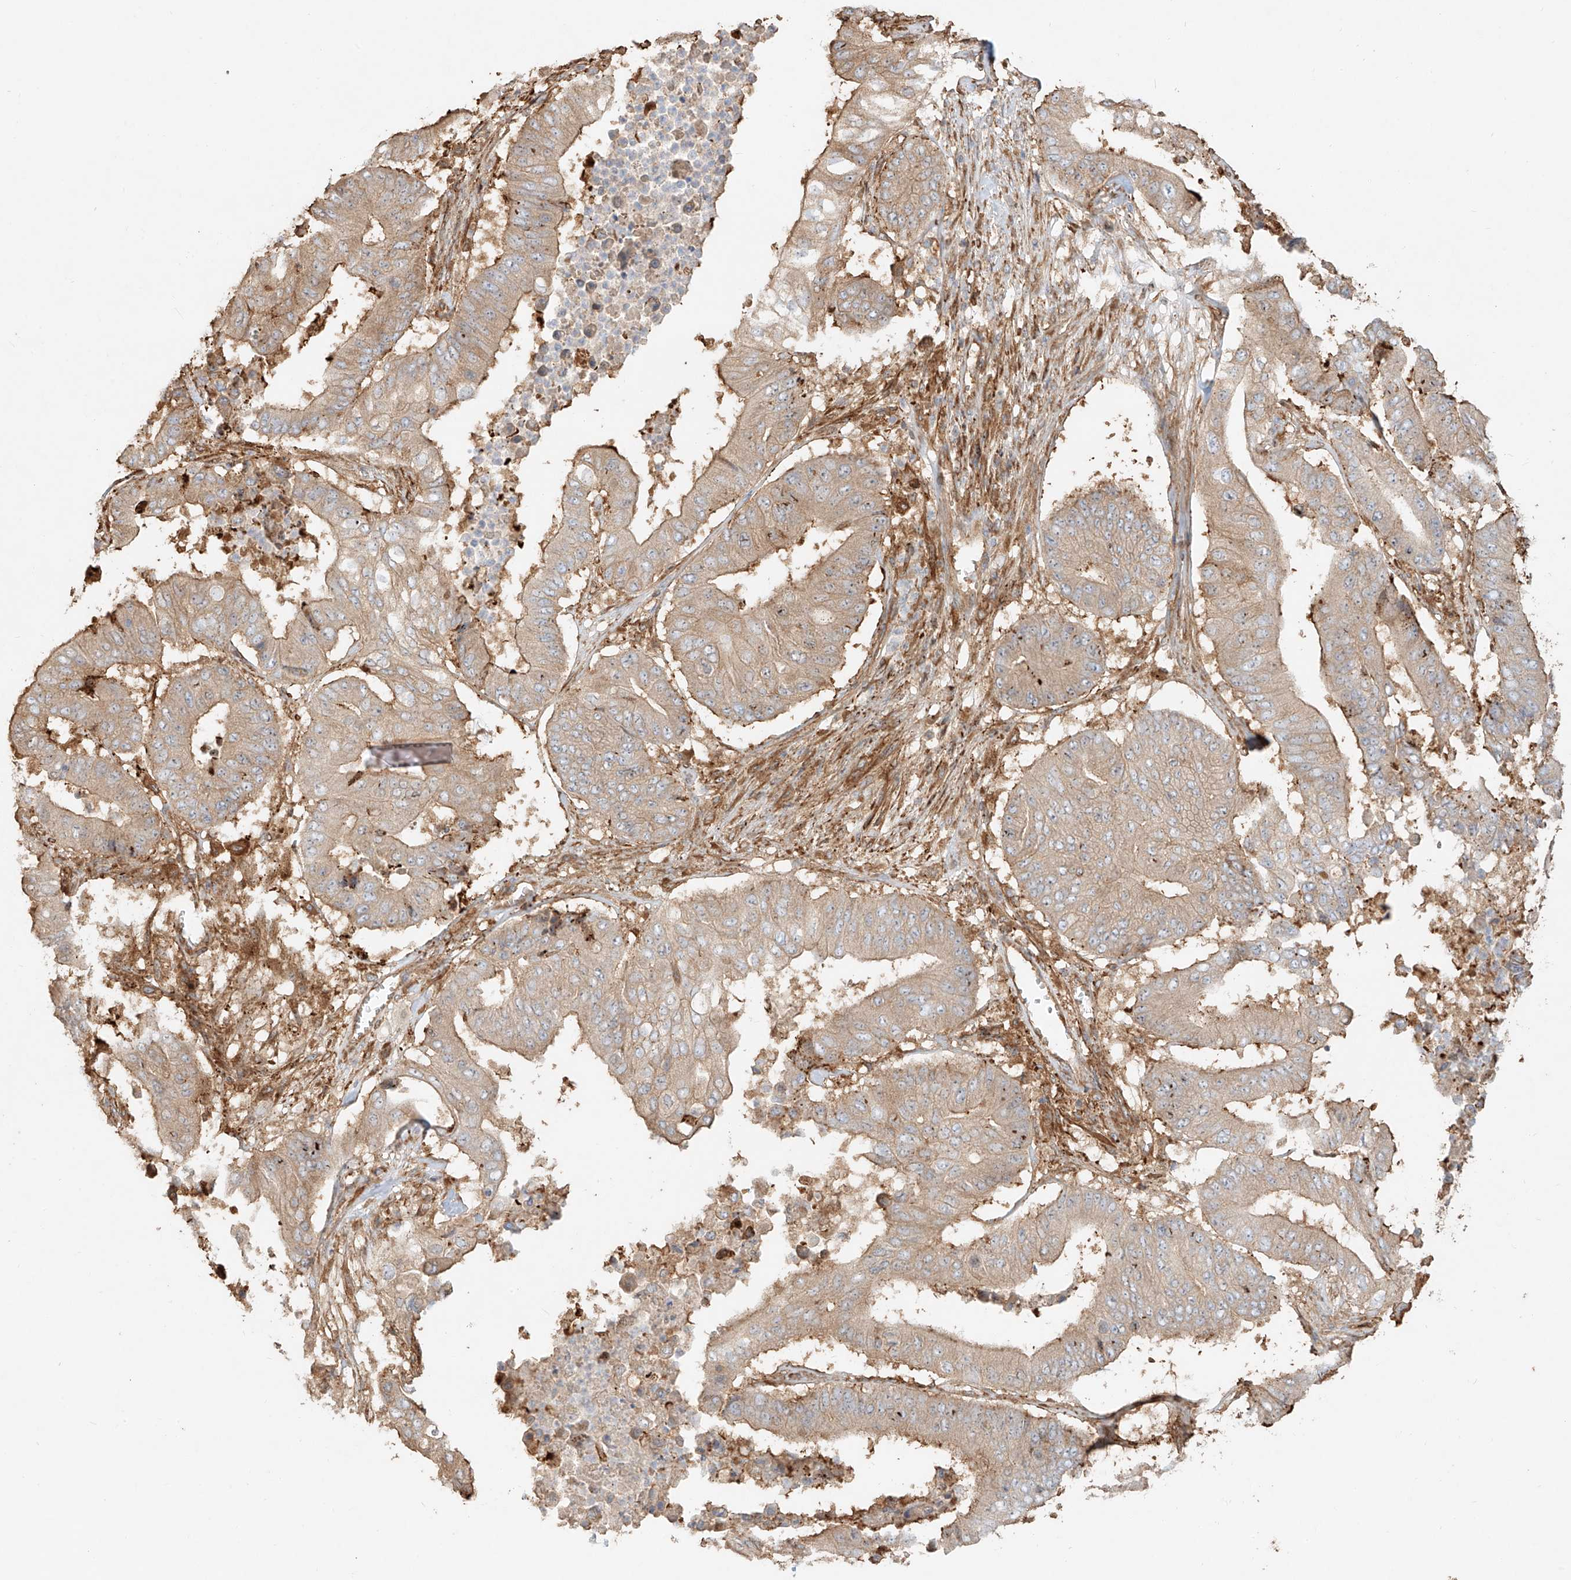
{"staining": {"intensity": "moderate", "quantity": ">75%", "location": "cytoplasmic/membranous"}, "tissue": "pancreatic cancer", "cell_type": "Tumor cells", "image_type": "cancer", "snomed": [{"axis": "morphology", "description": "Adenocarcinoma, NOS"}, {"axis": "topography", "description": "Pancreas"}], "caption": "Pancreatic cancer (adenocarcinoma) stained with immunohistochemistry (IHC) demonstrates moderate cytoplasmic/membranous positivity in about >75% of tumor cells.", "gene": "SNX9", "patient": {"sex": "female", "age": 77}}